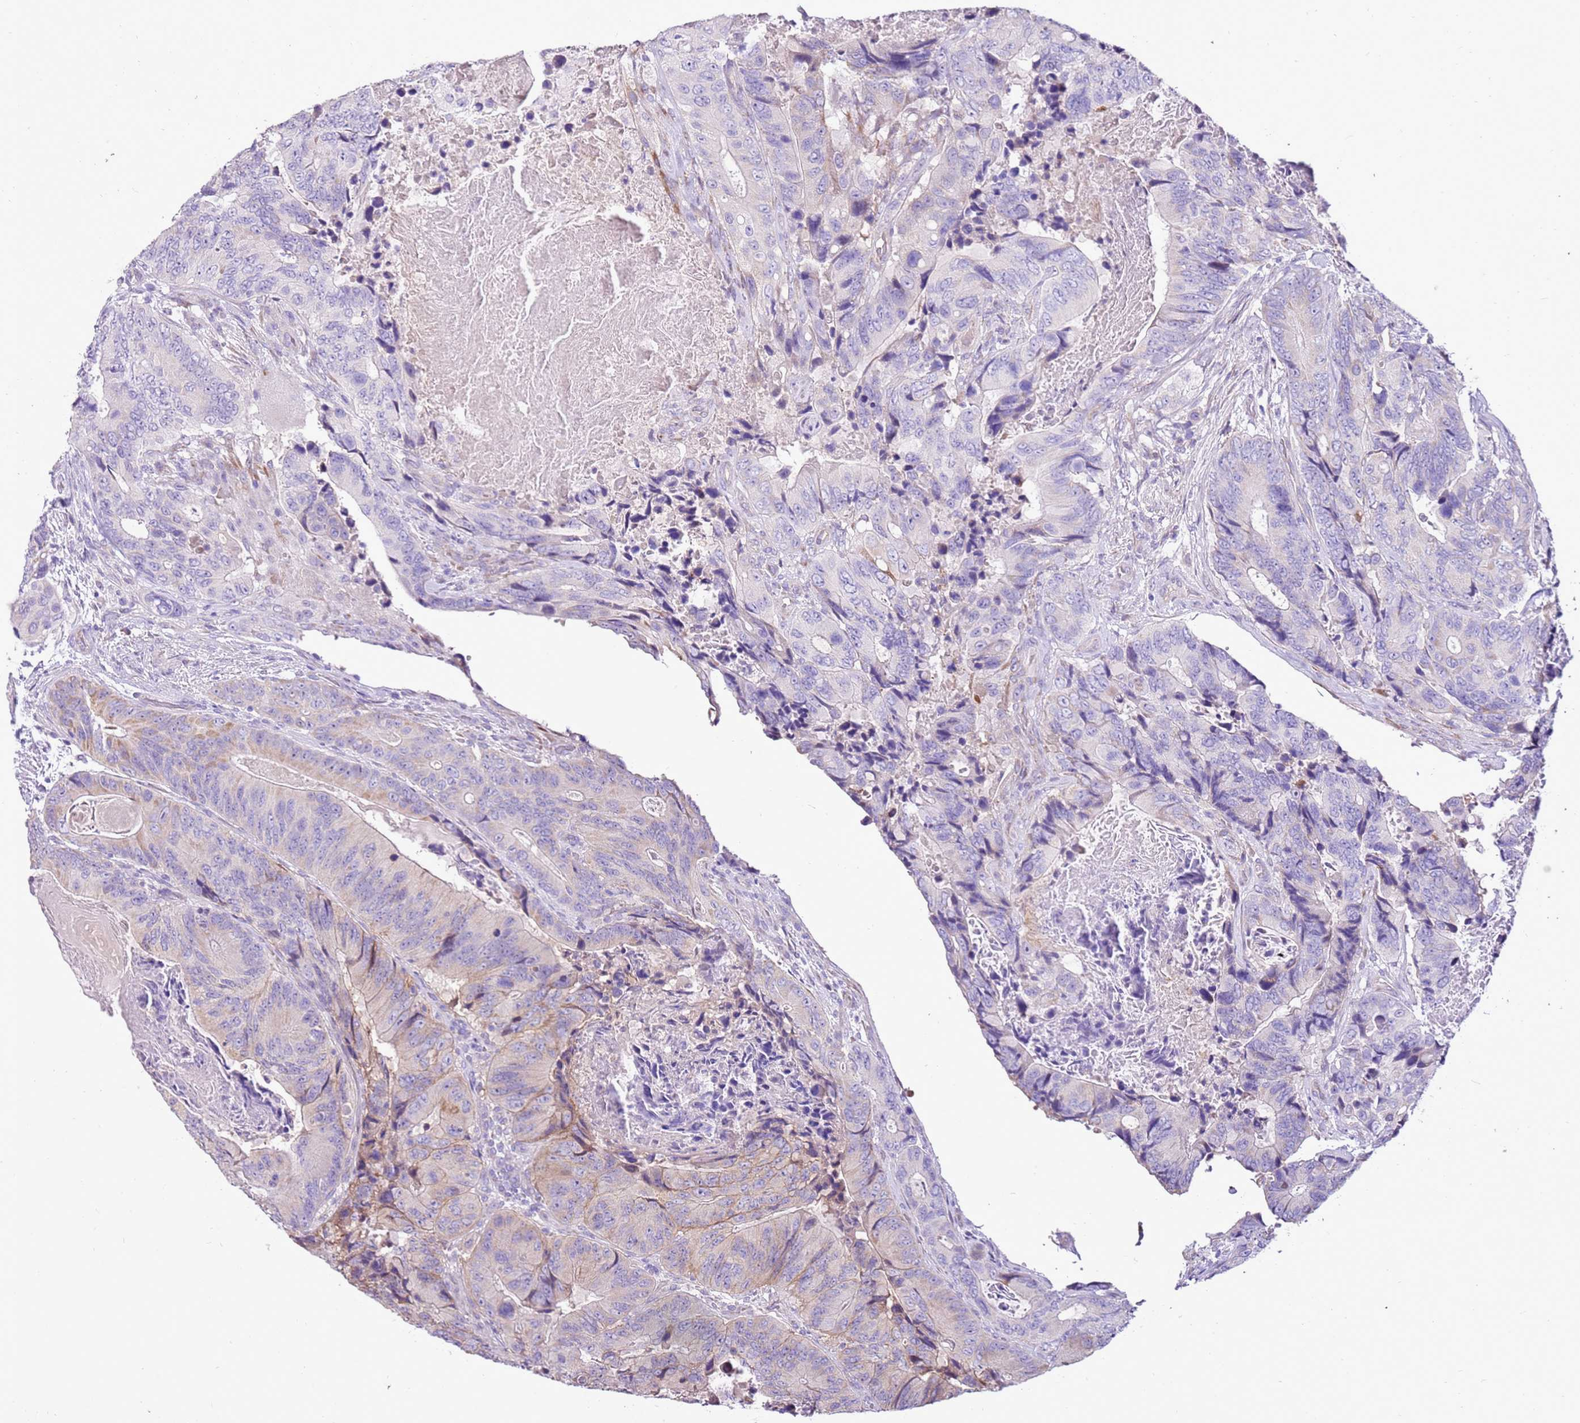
{"staining": {"intensity": "moderate", "quantity": "<25%", "location": "cytoplasmic/membranous"}, "tissue": "colorectal cancer", "cell_type": "Tumor cells", "image_type": "cancer", "snomed": [{"axis": "morphology", "description": "Adenocarcinoma, NOS"}, {"axis": "topography", "description": "Colon"}], "caption": "DAB immunohistochemical staining of human colorectal cancer displays moderate cytoplasmic/membranous protein expression in about <25% of tumor cells.", "gene": "SLC38A5", "patient": {"sex": "male", "age": 84}}